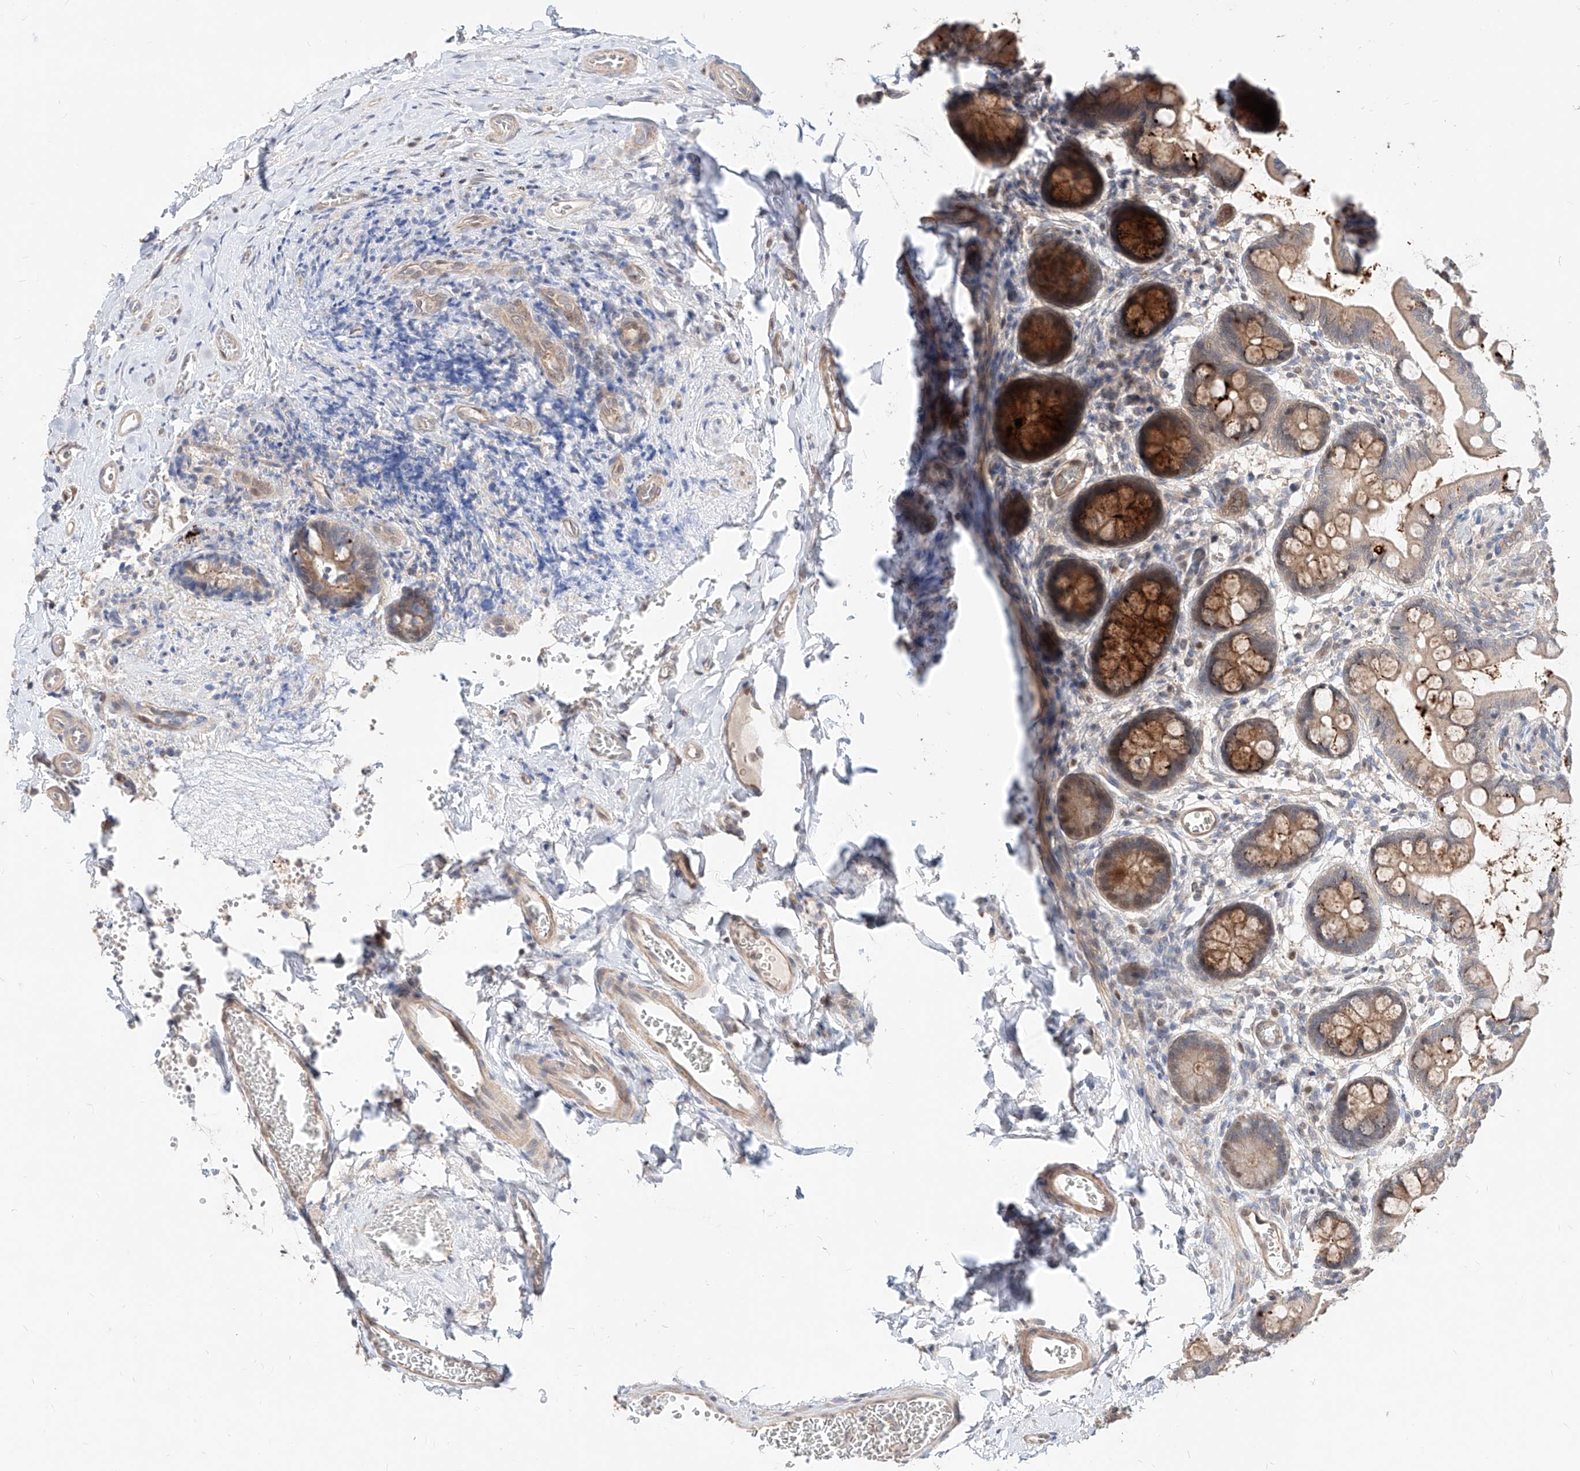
{"staining": {"intensity": "strong", "quantity": "<25%", "location": "cytoplasmic/membranous"}, "tissue": "small intestine", "cell_type": "Glandular cells", "image_type": "normal", "snomed": [{"axis": "morphology", "description": "Normal tissue, NOS"}, {"axis": "topography", "description": "Small intestine"}], "caption": "Human small intestine stained for a protein (brown) displays strong cytoplasmic/membranous positive expression in approximately <25% of glandular cells.", "gene": "TSNAX", "patient": {"sex": "male", "age": 52}}